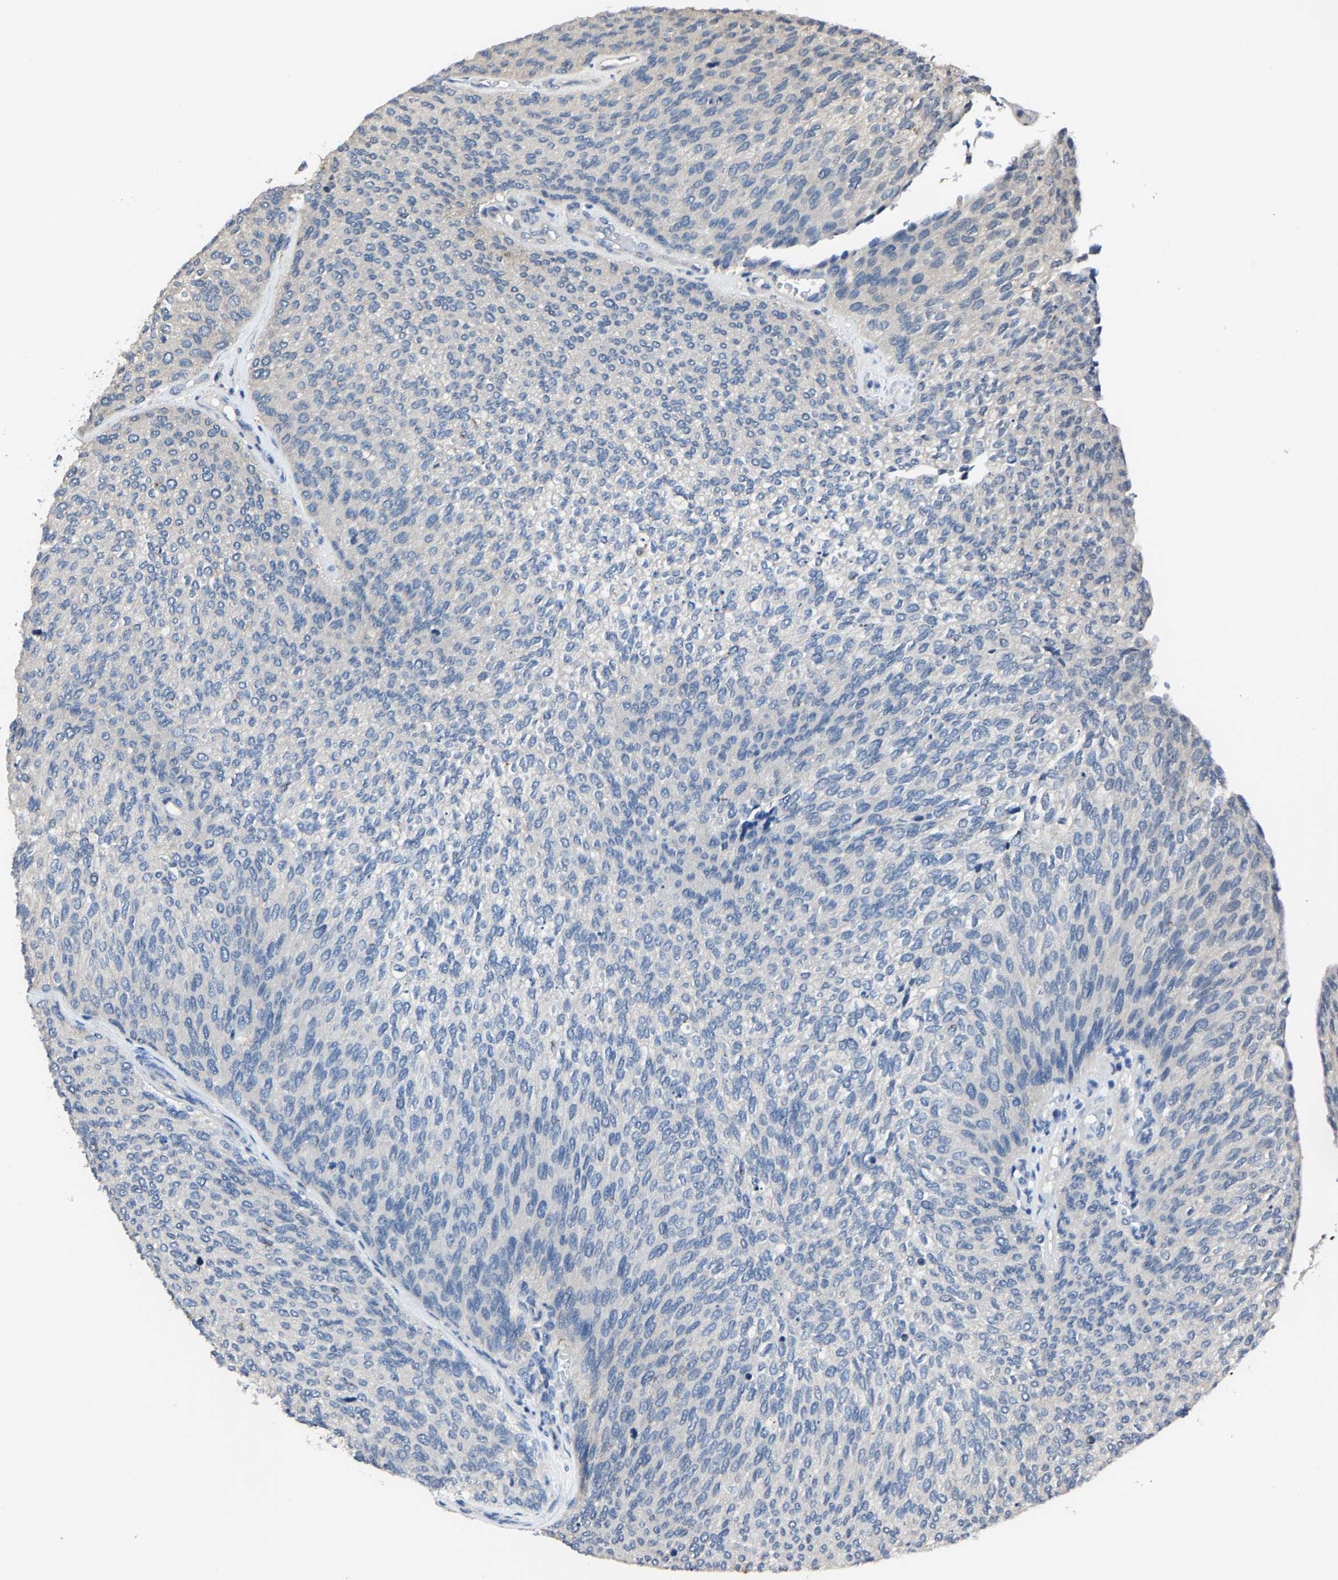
{"staining": {"intensity": "negative", "quantity": "none", "location": "none"}, "tissue": "urothelial cancer", "cell_type": "Tumor cells", "image_type": "cancer", "snomed": [{"axis": "morphology", "description": "Urothelial carcinoma, Low grade"}, {"axis": "topography", "description": "Urinary bladder"}], "caption": "A high-resolution histopathology image shows immunohistochemistry (IHC) staining of urothelial cancer, which demonstrates no significant staining in tumor cells. Brightfield microscopy of immunohistochemistry (IHC) stained with DAB (brown) and hematoxylin (blue), captured at high magnification.", "gene": "STRBP", "patient": {"sex": "female", "age": 79}}